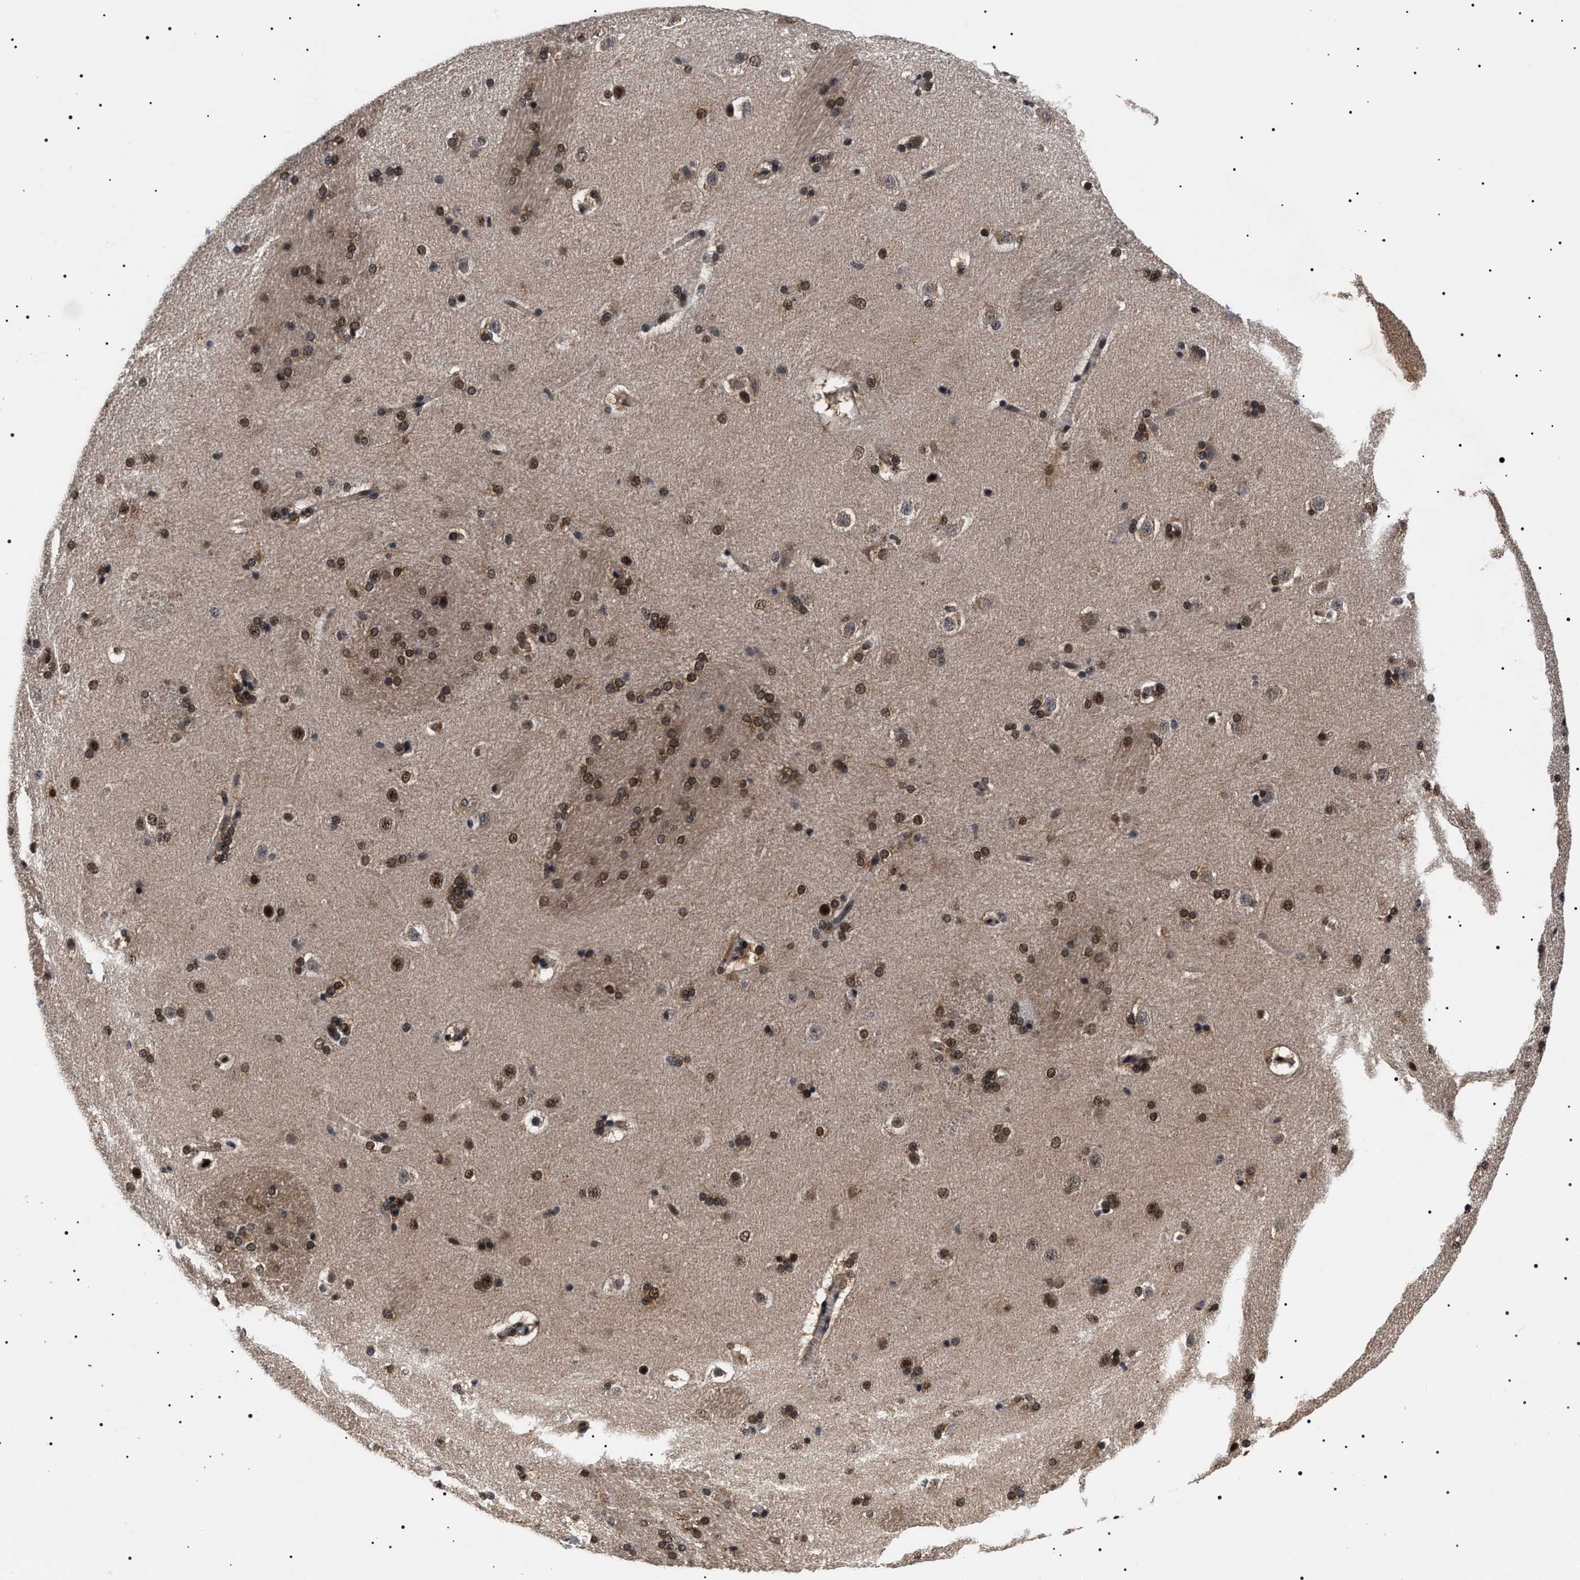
{"staining": {"intensity": "moderate", "quantity": "25%-75%", "location": "nuclear"}, "tissue": "caudate", "cell_type": "Glial cells", "image_type": "normal", "snomed": [{"axis": "morphology", "description": "Normal tissue, NOS"}, {"axis": "topography", "description": "Lateral ventricle wall"}], "caption": "A brown stain labels moderate nuclear positivity of a protein in glial cells of normal human caudate. The staining is performed using DAB (3,3'-diaminobenzidine) brown chromogen to label protein expression. The nuclei are counter-stained blue using hematoxylin.", "gene": "CAAP1", "patient": {"sex": "female", "age": 19}}